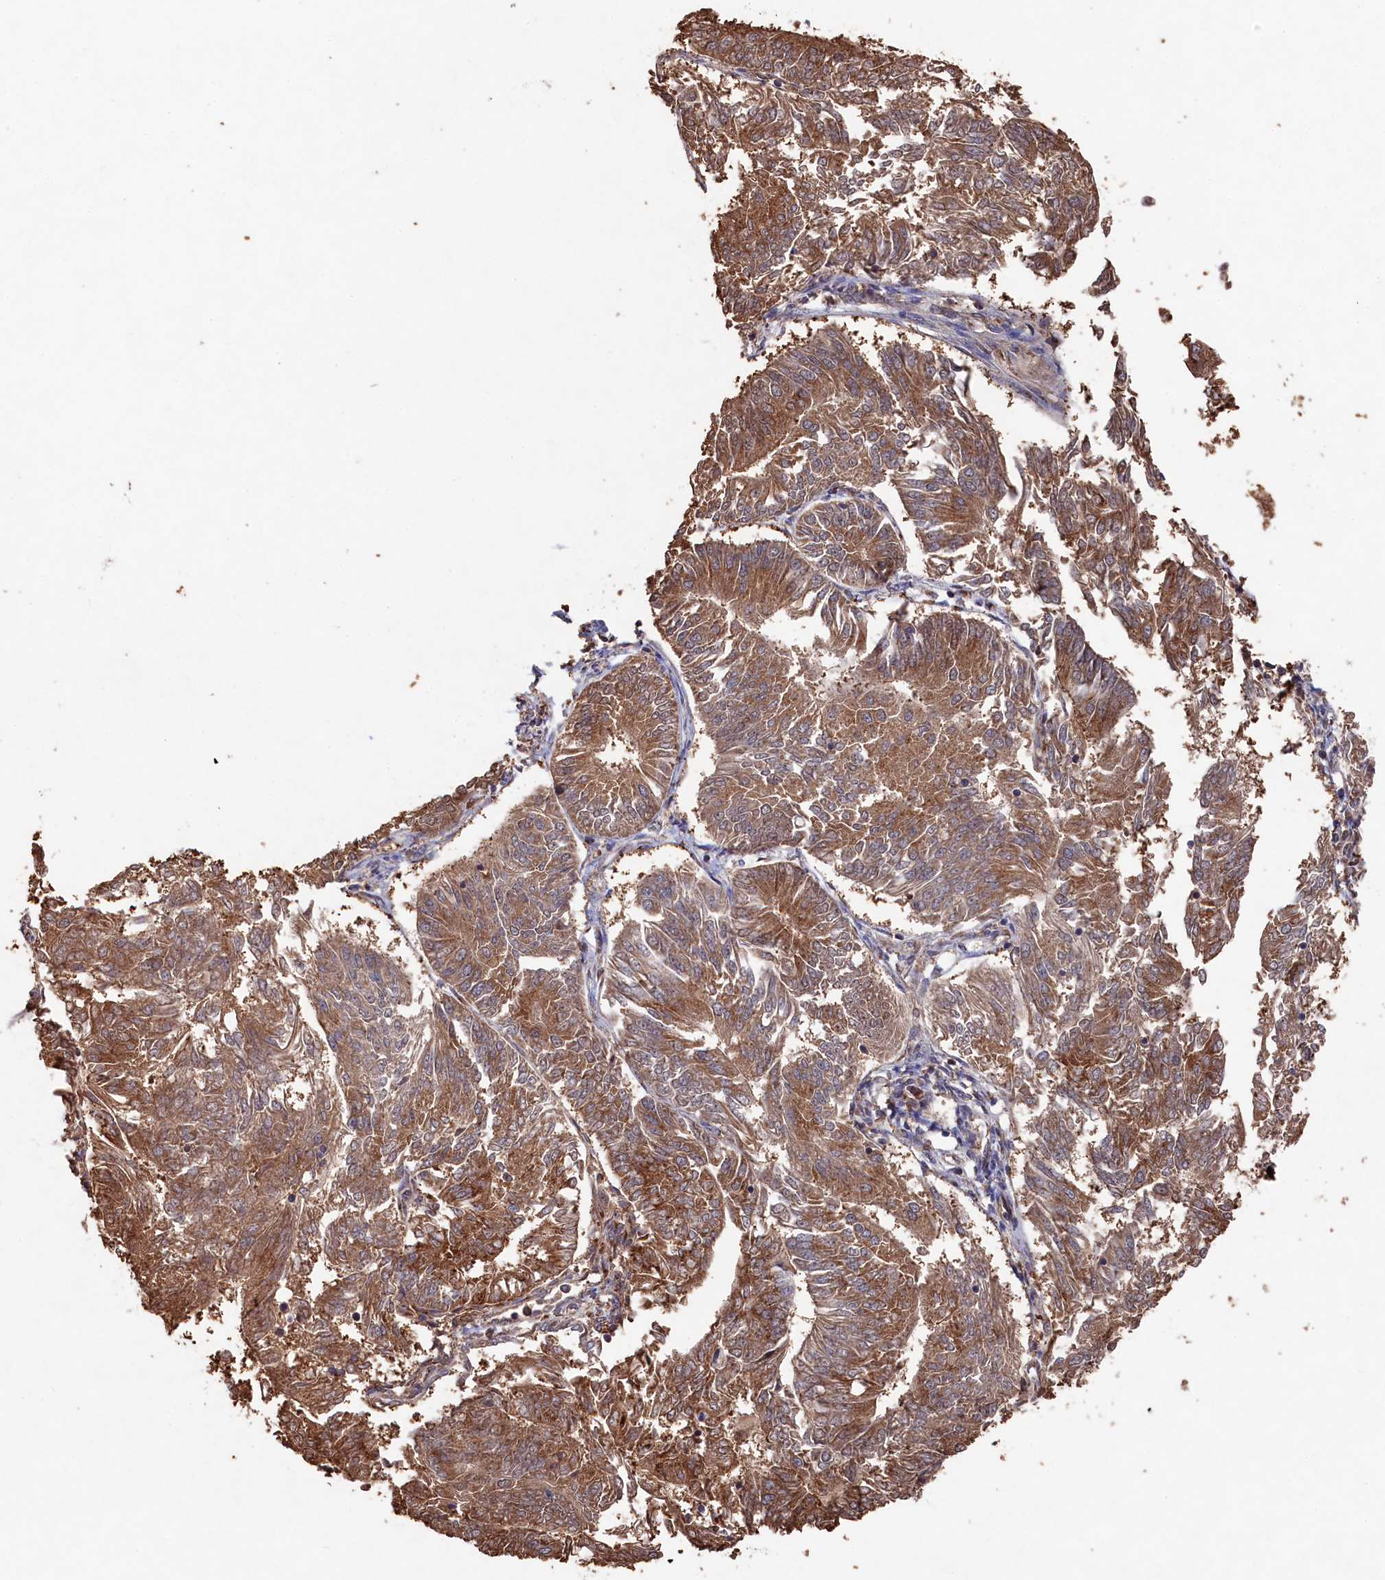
{"staining": {"intensity": "moderate", "quantity": ">75%", "location": "cytoplasmic/membranous"}, "tissue": "endometrial cancer", "cell_type": "Tumor cells", "image_type": "cancer", "snomed": [{"axis": "morphology", "description": "Adenocarcinoma, NOS"}, {"axis": "topography", "description": "Endometrium"}], "caption": "A high-resolution image shows immunohistochemistry (IHC) staining of adenocarcinoma (endometrial), which shows moderate cytoplasmic/membranous expression in about >75% of tumor cells.", "gene": "NAA60", "patient": {"sex": "female", "age": 58}}